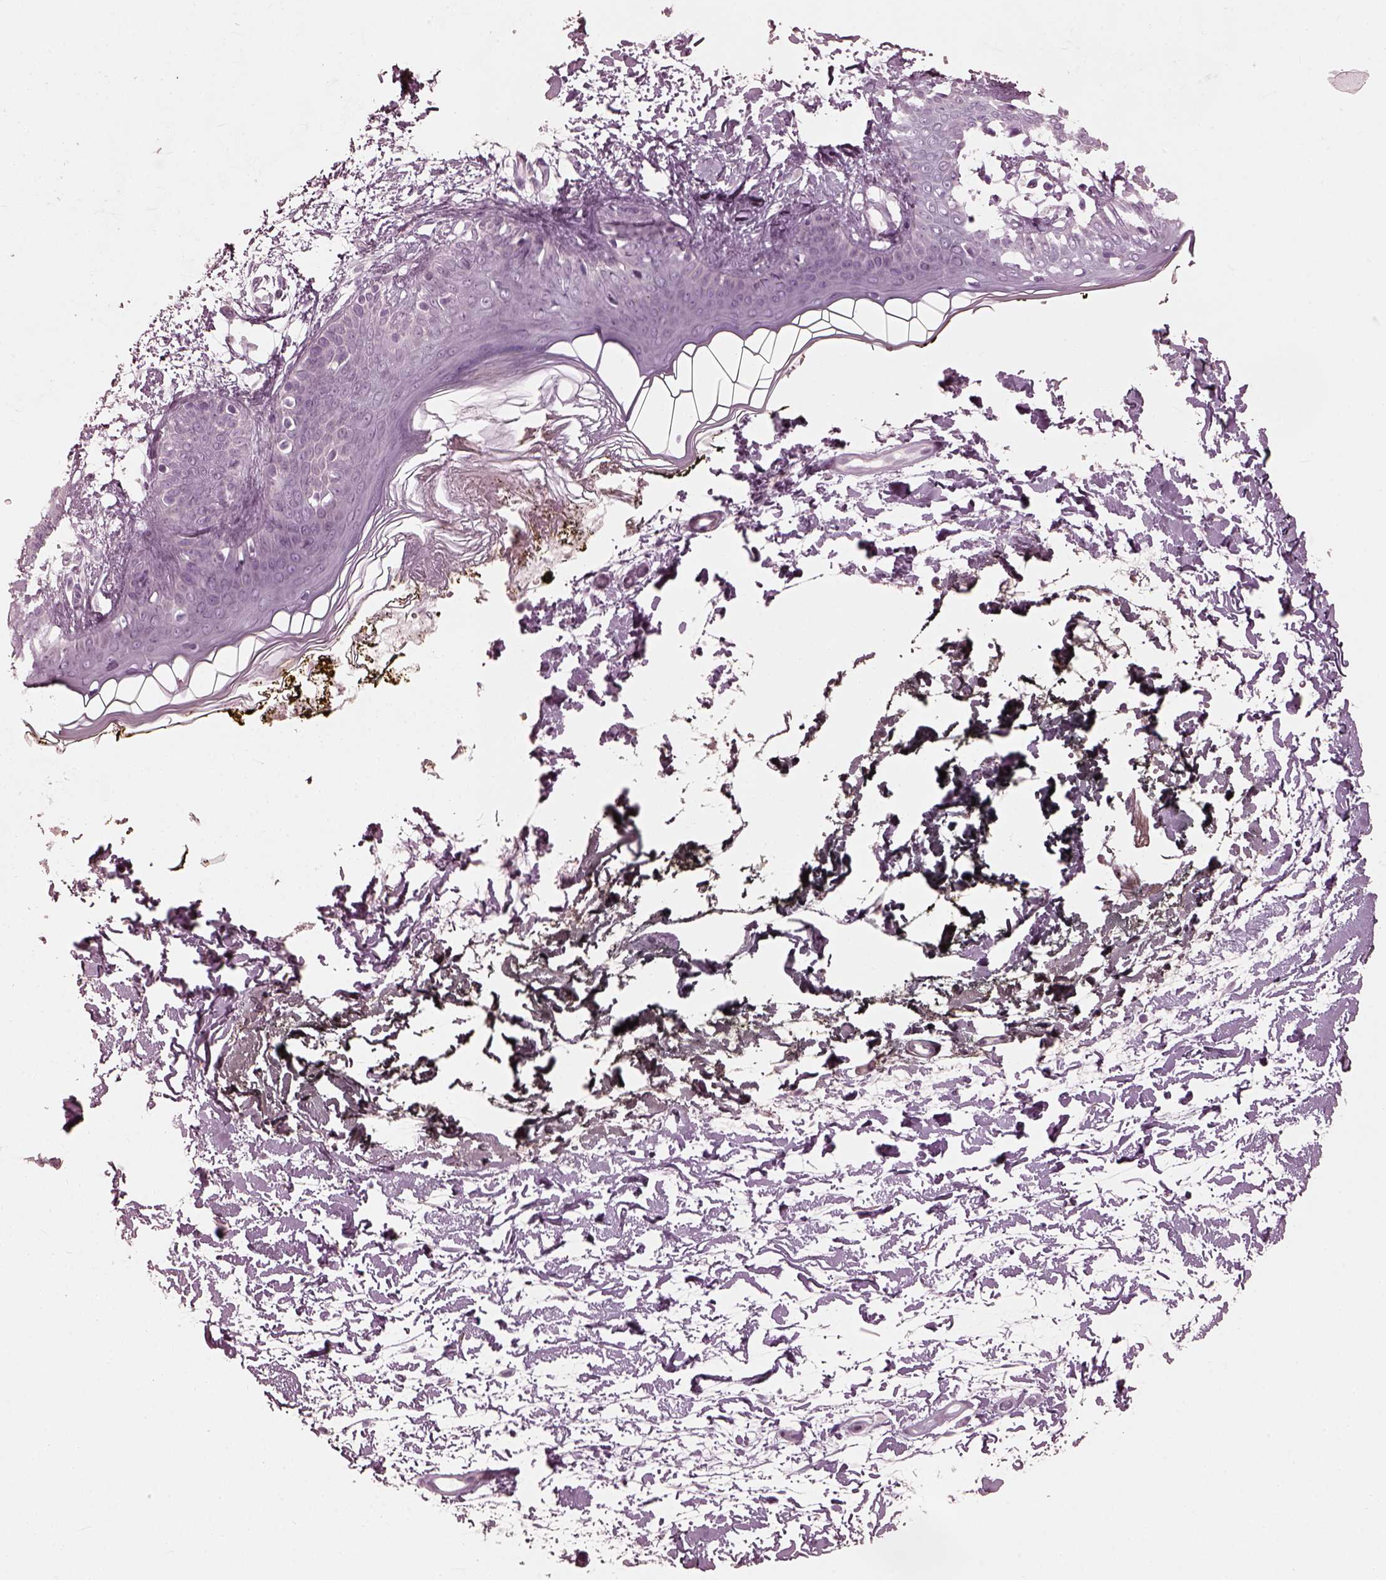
{"staining": {"intensity": "negative", "quantity": "none", "location": "none"}, "tissue": "skin", "cell_type": "Fibroblasts", "image_type": "normal", "snomed": [{"axis": "morphology", "description": "Normal tissue, NOS"}, {"axis": "topography", "description": "Skin"}], "caption": "A high-resolution micrograph shows immunohistochemistry (IHC) staining of normal skin, which shows no significant staining in fibroblasts.", "gene": "SAXO2", "patient": {"sex": "female", "age": 34}}